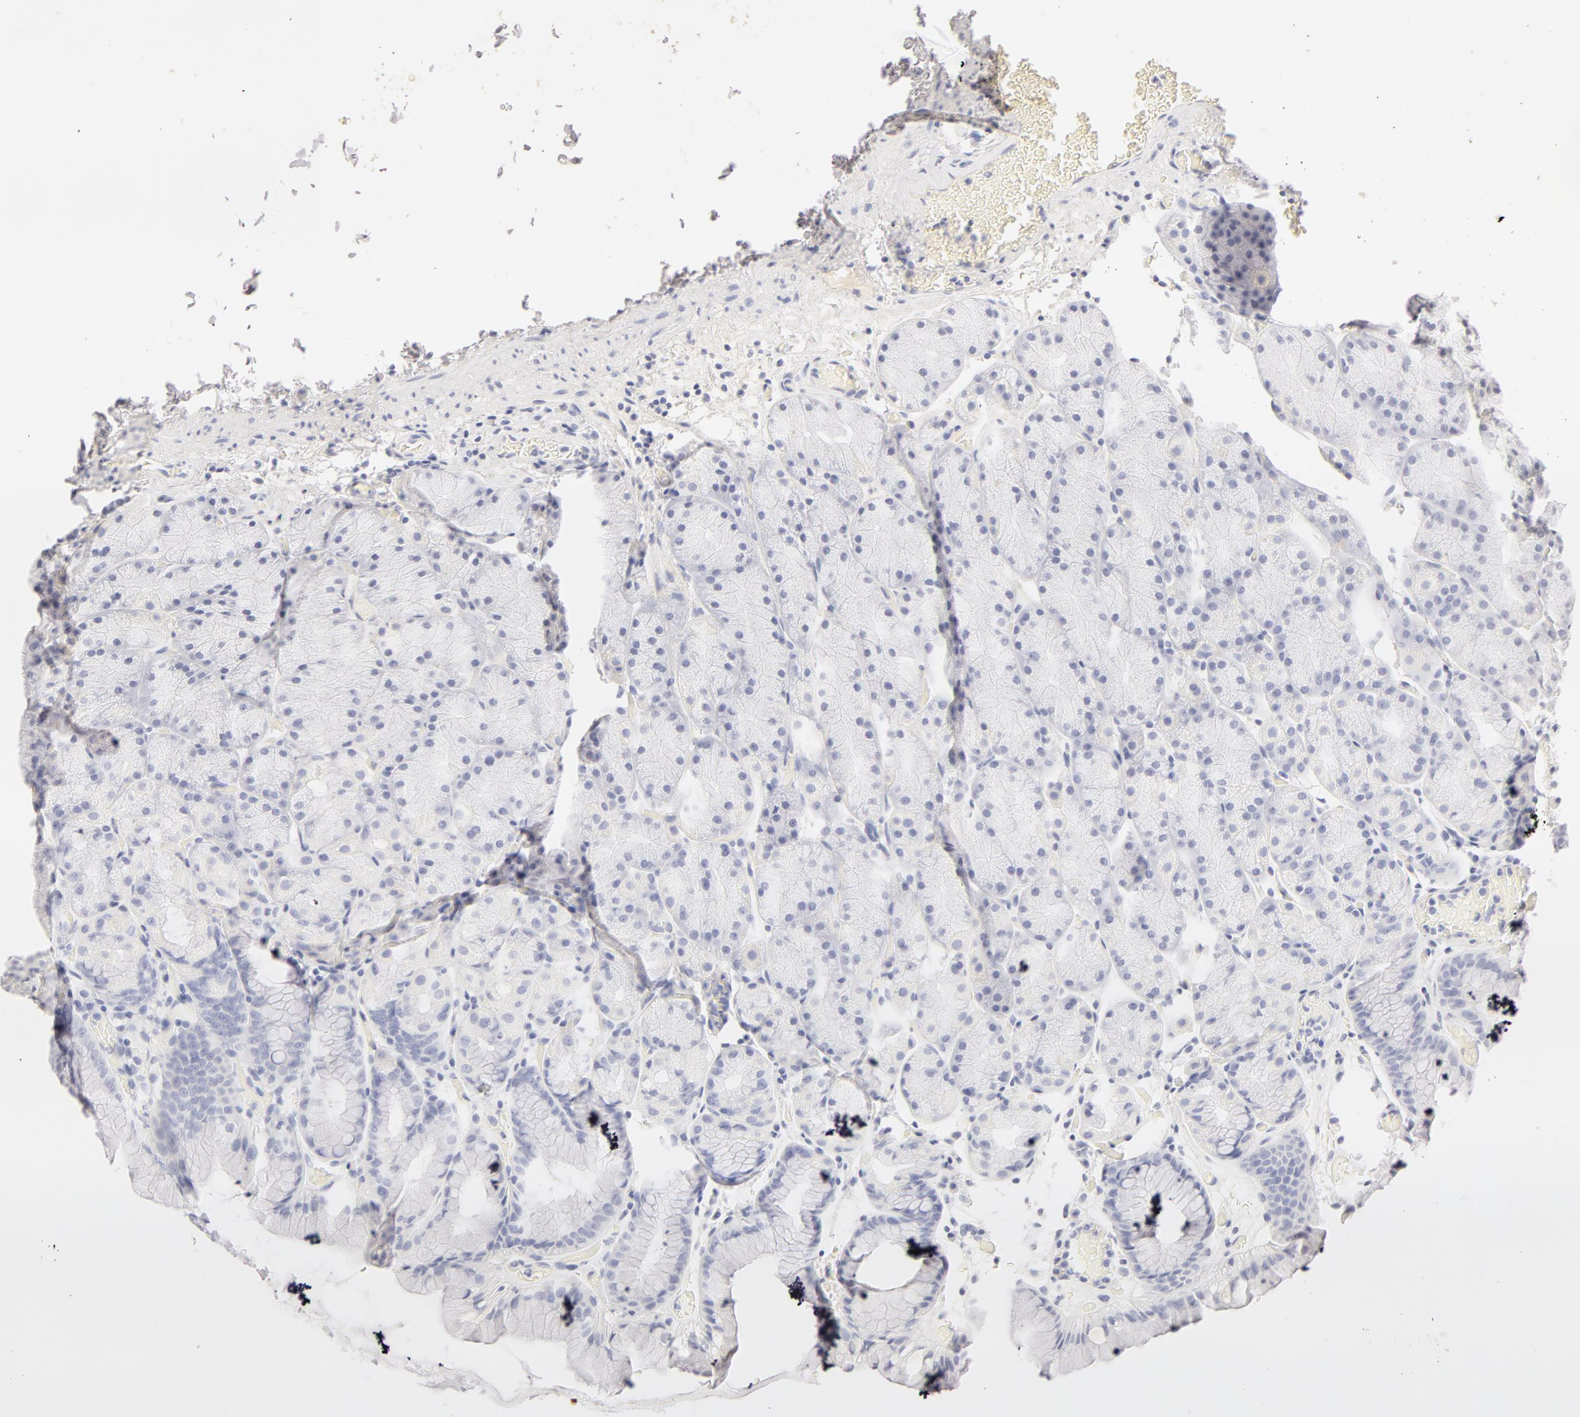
{"staining": {"intensity": "negative", "quantity": "none", "location": "none"}, "tissue": "stomach", "cell_type": "Glandular cells", "image_type": "normal", "snomed": [{"axis": "morphology", "description": "Normal tissue, NOS"}, {"axis": "topography", "description": "Stomach, upper"}], "caption": "An immunohistochemistry micrograph of benign stomach is shown. There is no staining in glandular cells of stomach. (Brightfield microscopy of DAB immunohistochemistry (IHC) at high magnification).", "gene": "LGALS7B", "patient": {"sex": "male", "age": 47}}